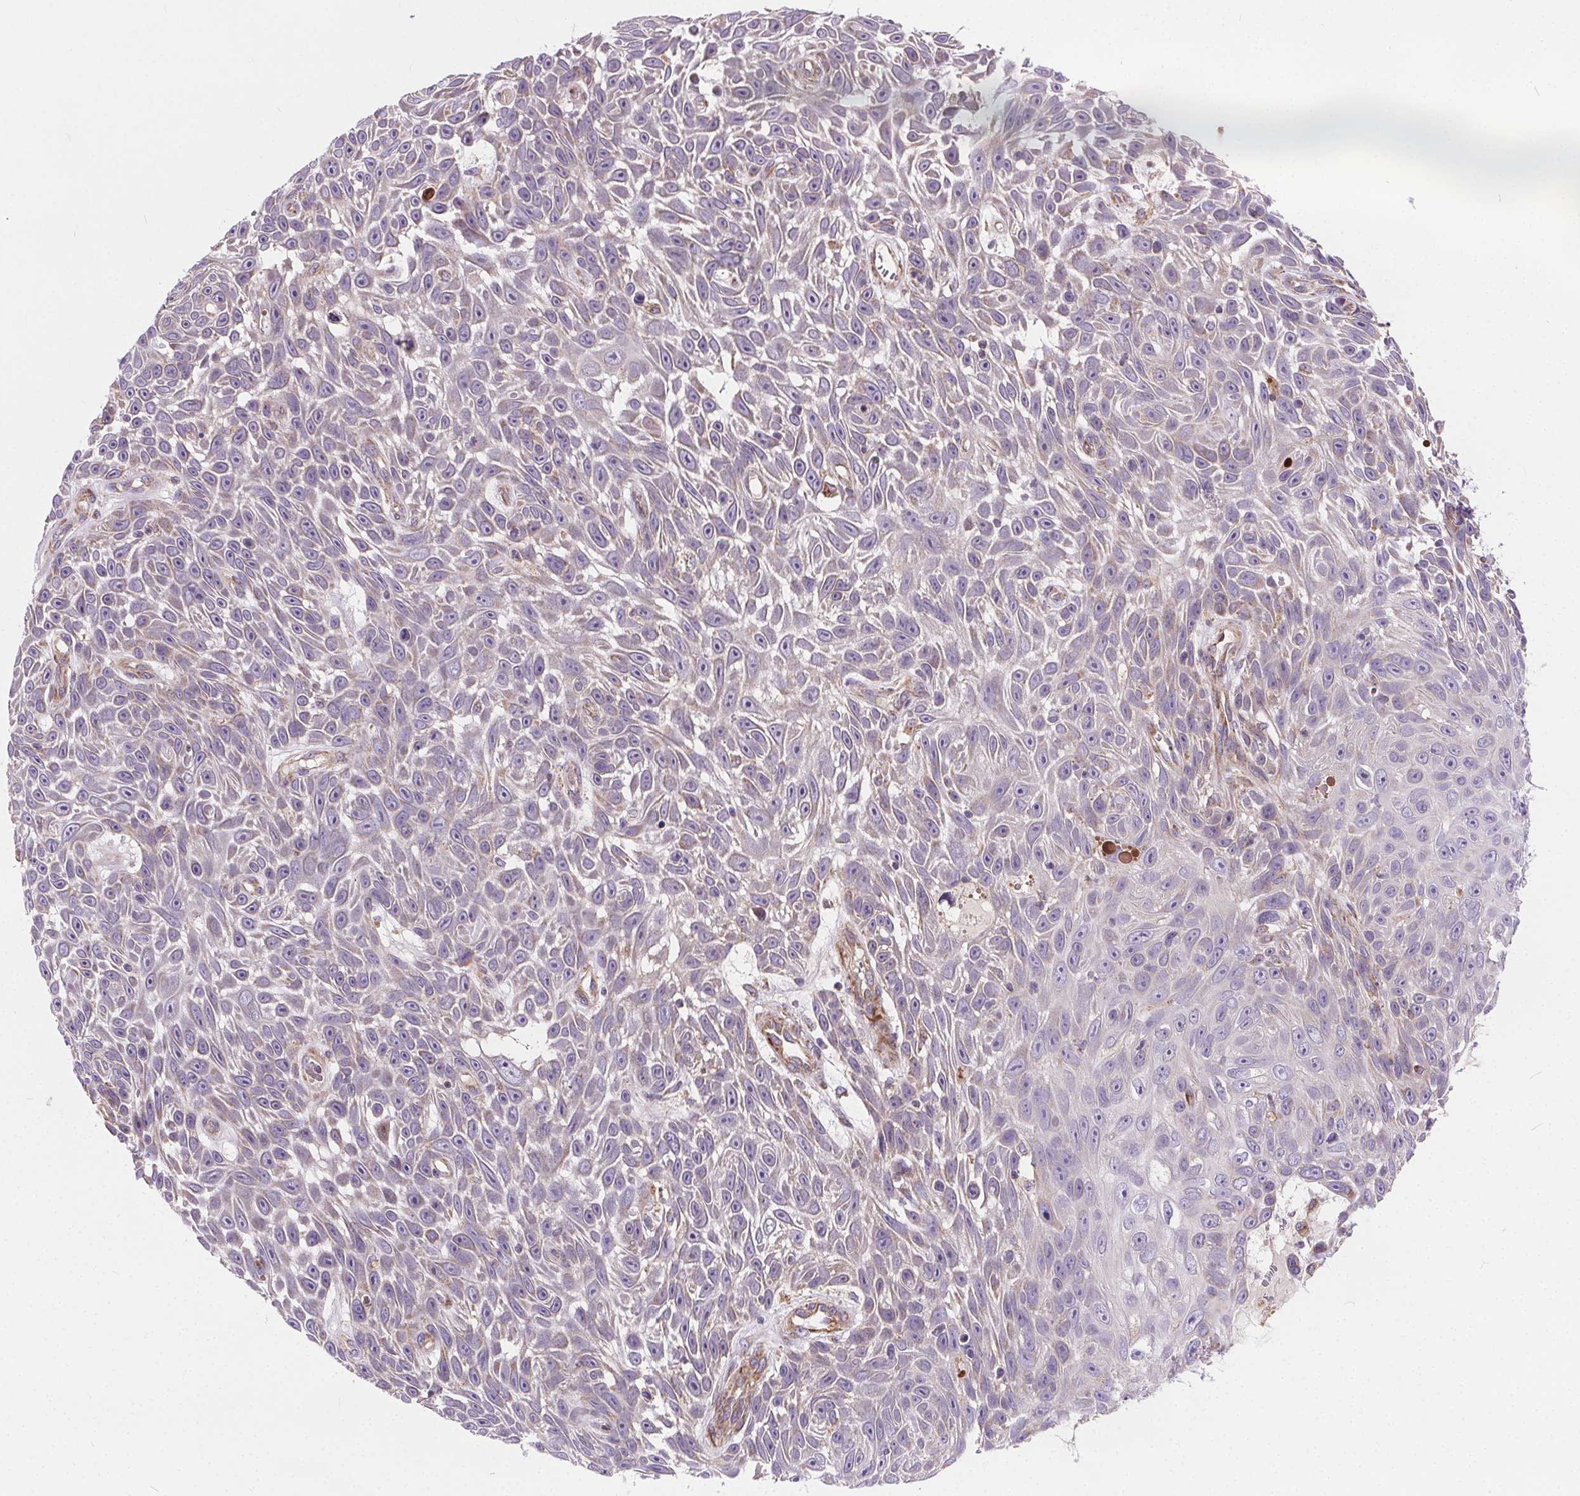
{"staining": {"intensity": "negative", "quantity": "none", "location": "none"}, "tissue": "skin cancer", "cell_type": "Tumor cells", "image_type": "cancer", "snomed": [{"axis": "morphology", "description": "Squamous cell carcinoma, NOS"}, {"axis": "topography", "description": "Skin"}], "caption": "An image of human skin squamous cell carcinoma is negative for staining in tumor cells. (DAB immunohistochemistry with hematoxylin counter stain).", "gene": "GOLT1B", "patient": {"sex": "male", "age": 82}}